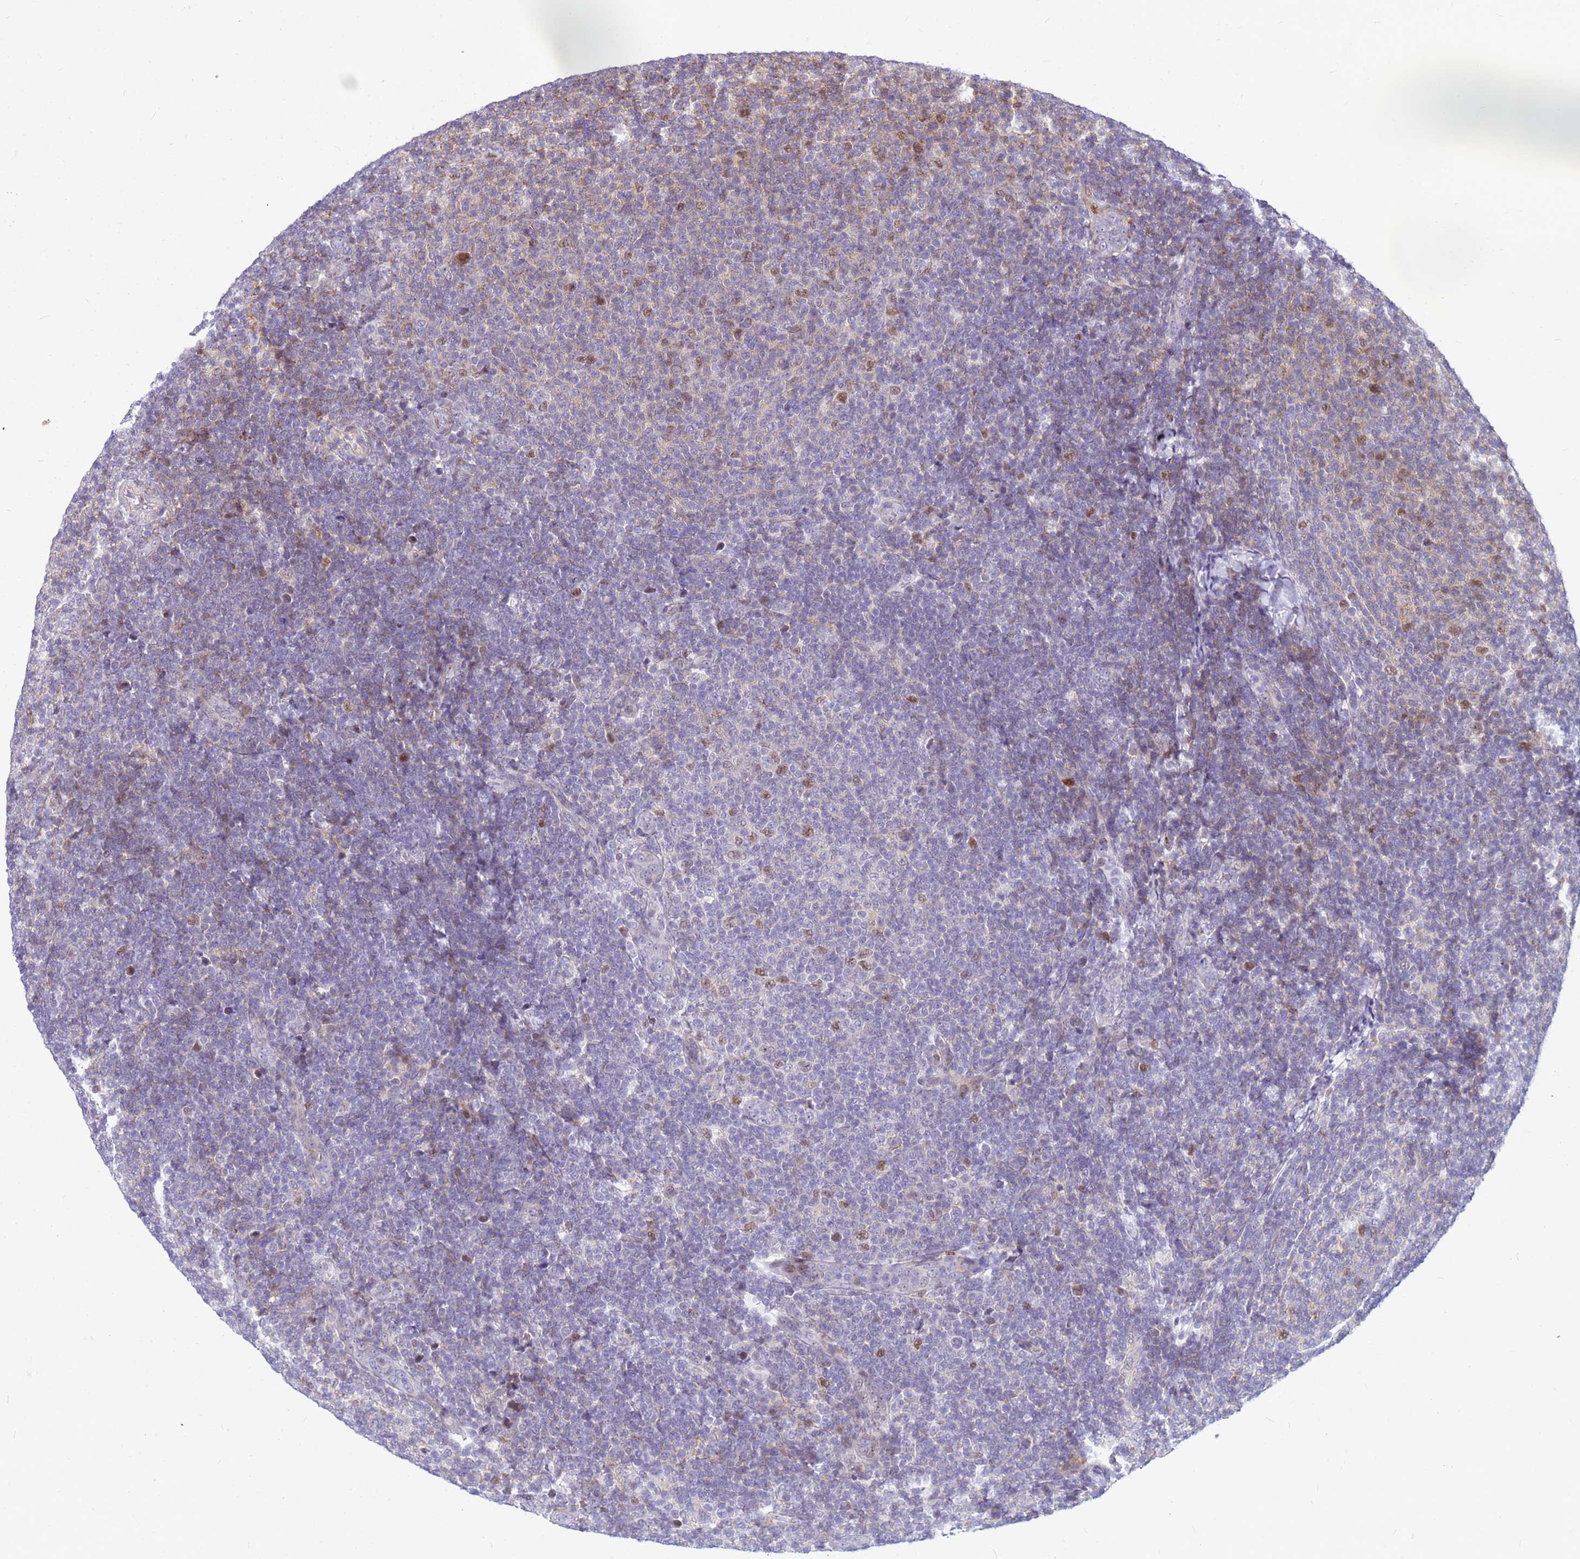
{"staining": {"intensity": "moderate", "quantity": "<25%", "location": "nuclear"}, "tissue": "lymphoma", "cell_type": "Tumor cells", "image_type": "cancer", "snomed": [{"axis": "morphology", "description": "Malignant lymphoma, non-Hodgkin's type, Low grade"}, {"axis": "topography", "description": "Lymph node"}], "caption": "Lymphoma stained with a brown dye shows moderate nuclear positive staining in about <25% of tumor cells.", "gene": "ADAMTS7", "patient": {"sex": "male", "age": 66}}